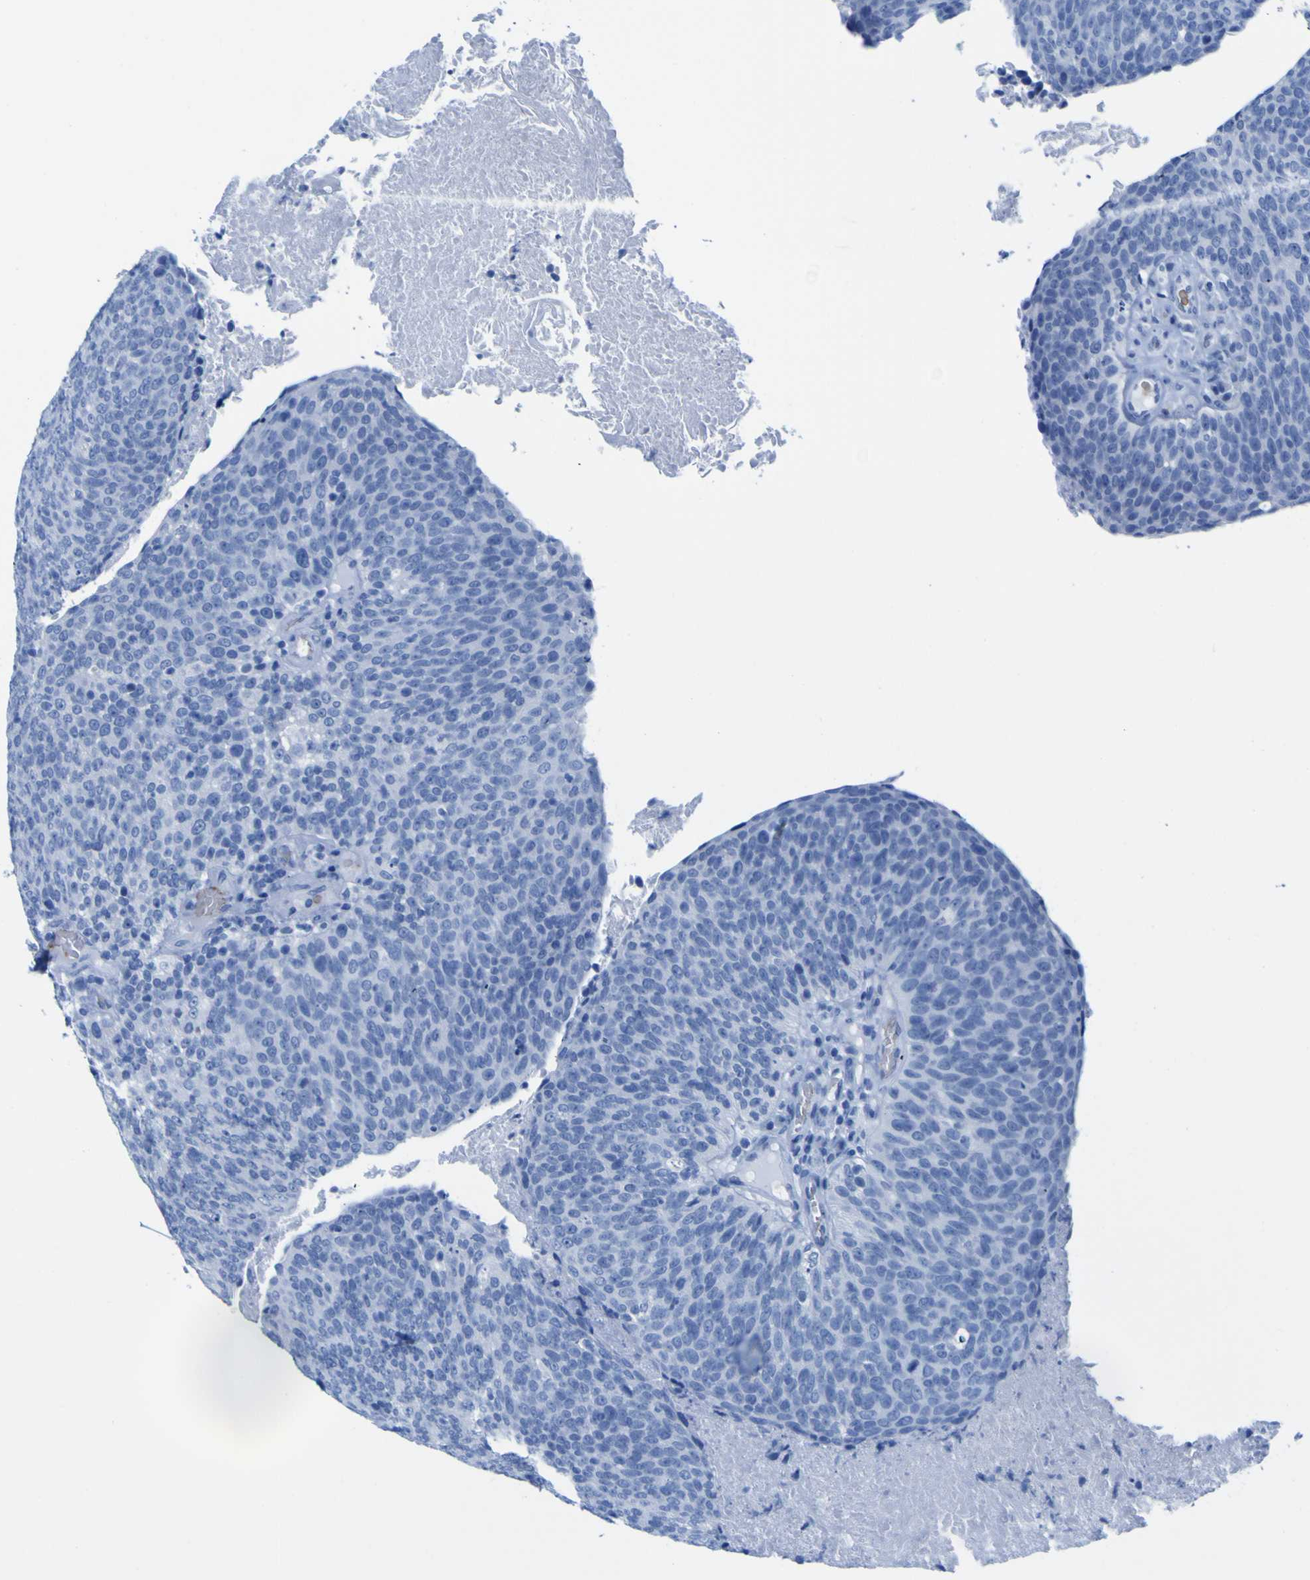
{"staining": {"intensity": "negative", "quantity": "none", "location": "none"}, "tissue": "head and neck cancer", "cell_type": "Tumor cells", "image_type": "cancer", "snomed": [{"axis": "morphology", "description": "Squamous cell carcinoma, NOS"}, {"axis": "morphology", "description": "Squamous cell carcinoma, metastatic, NOS"}, {"axis": "topography", "description": "Lymph node"}, {"axis": "topography", "description": "Head-Neck"}], "caption": "Head and neck cancer (metastatic squamous cell carcinoma) stained for a protein using immunohistochemistry (IHC) reveals no positivity tumor cells.", "gene": "DACH1", "patient": {"sex": "male", "age": 62}}